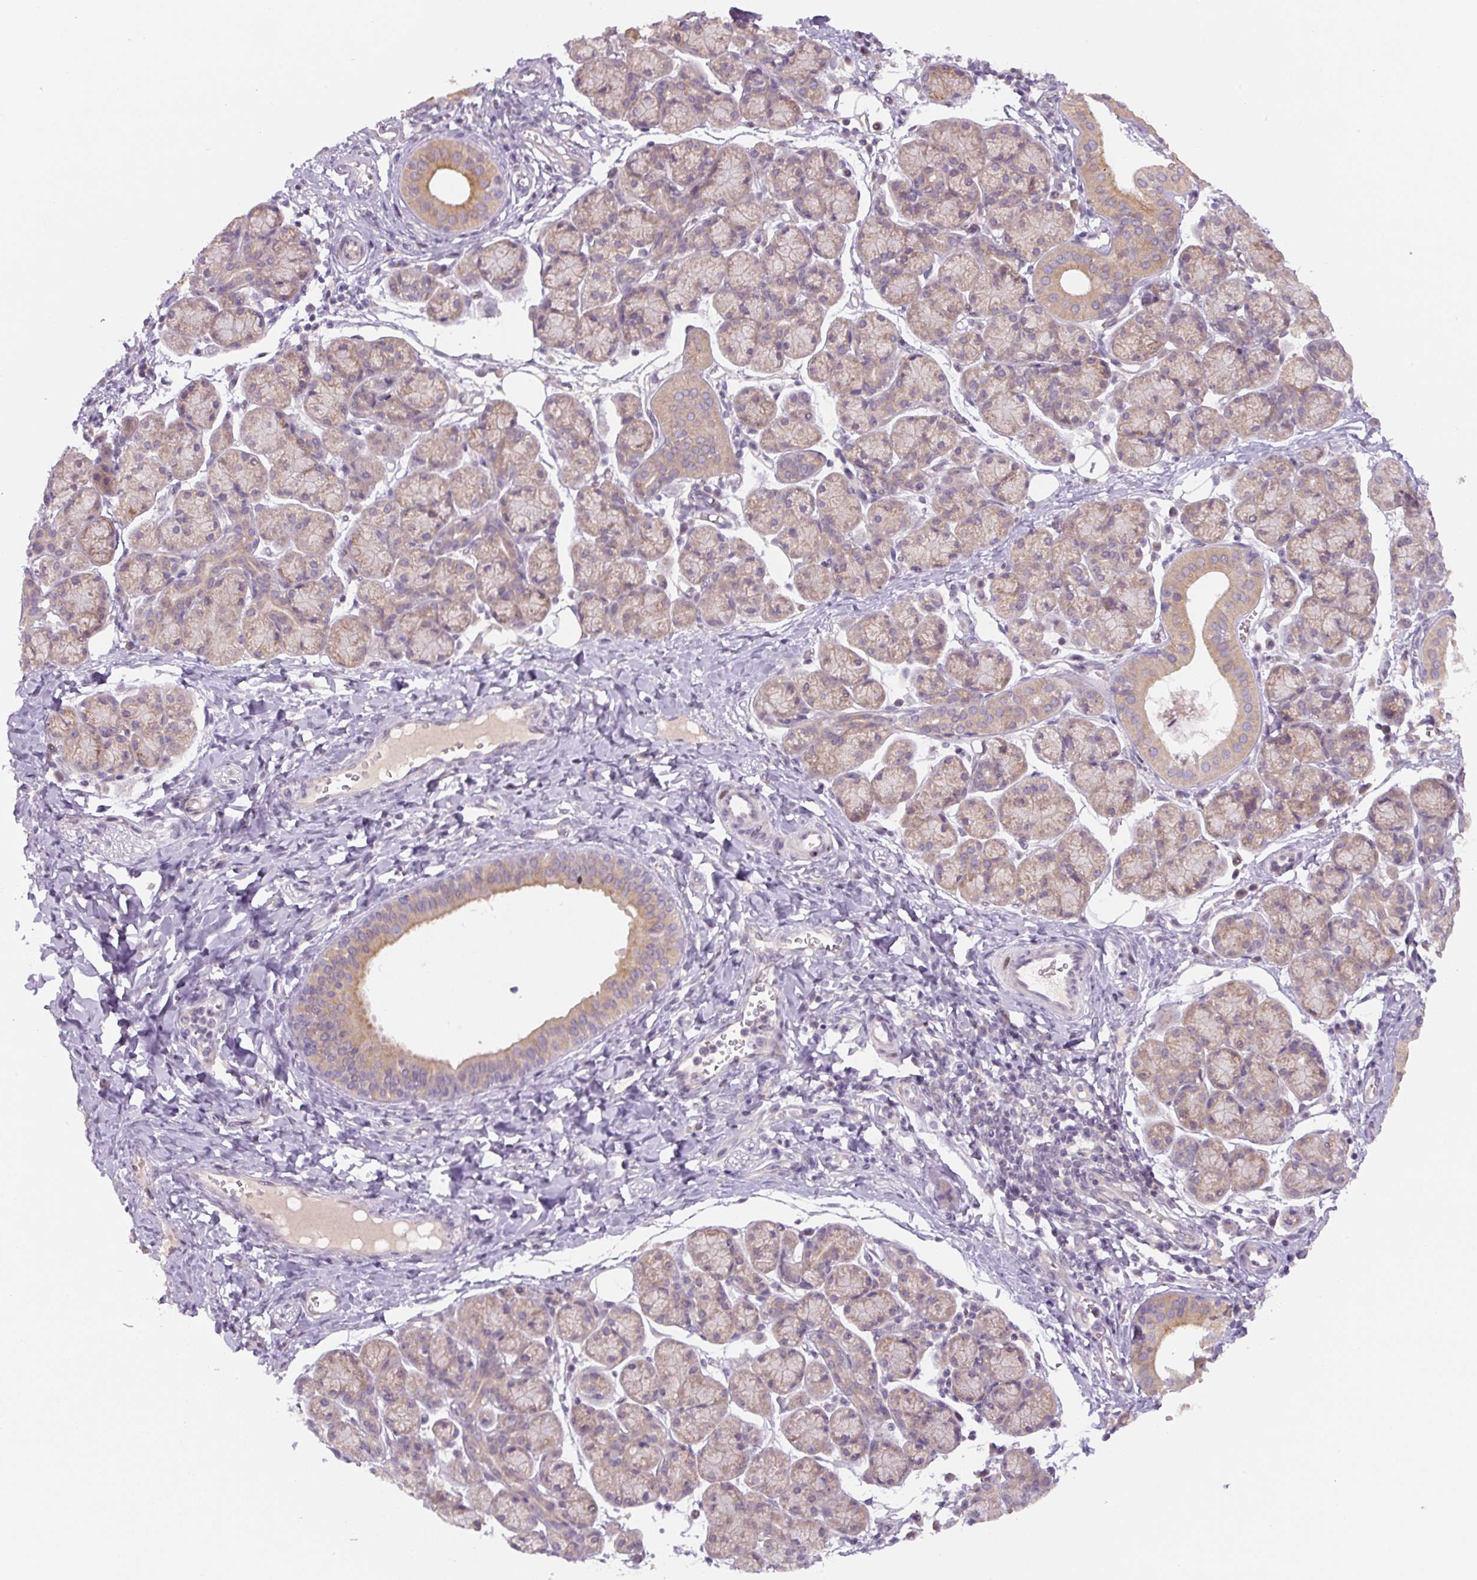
{"staining": {"intensity": "weak", "quantity": "25%-75%", "location": "cytoplasmic/membranous"}, "tissue": "salivary gland", "cell_type": "Glandular cells", "image_type": "normal", "snomed": [{"axis": "morphology", "description": "Normal tissue, NOS"}, {"axis": "morphology", "description": "Inflammation, NOS"}, {"axis": "topography", "description": "Lymph node"}, {"axis": "topography", "description": "Salivary gland"}], "caption": "This photomicrograph reveals IHC staining of normal salivary gland, with low weak cytoplasmic/membranous staining in about 25%-75% of glandular cells.", "gene": "YIF1B", "patient": {"sex": "male", "age": 3}}